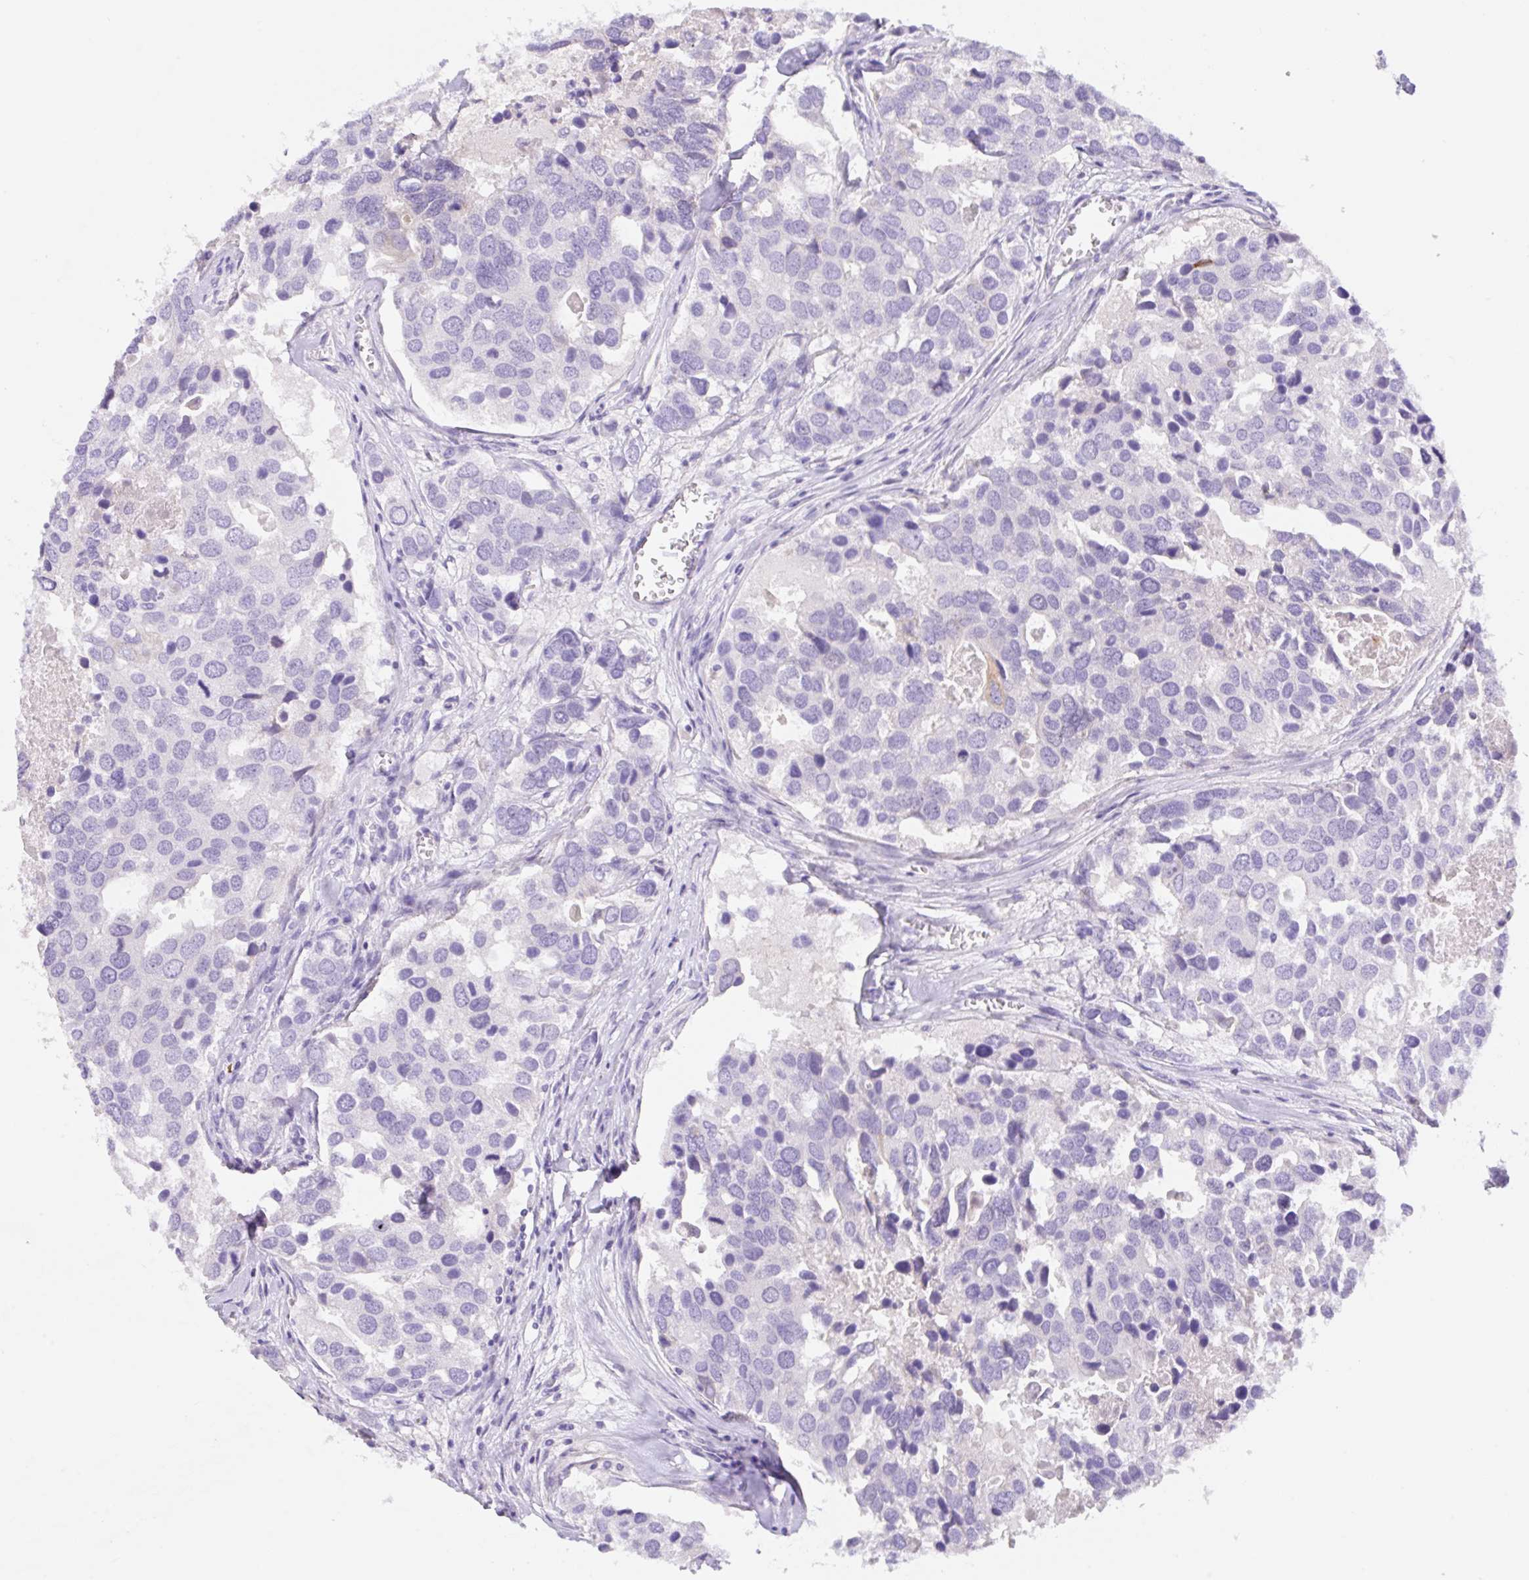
{"staining": {"intensity": "negative", "quantity": "none", "location": "none"}, "tissue": "breast cancer", "cell_type": "Tumor cells", "image_type": "cancer", "snomed": [{"axis": "morphology", "description": "Duct carcinoma"}, {"axis": "topography", "description": "Breast"}], "caption": "IHC image of neoplastic tissue: breast infiltrating ductal carcinoma stained with DAB demonstrates no significant protein expression in tumor cells.", "gene": "KLK8", "patient": {"sex": "female", "age": 83}}